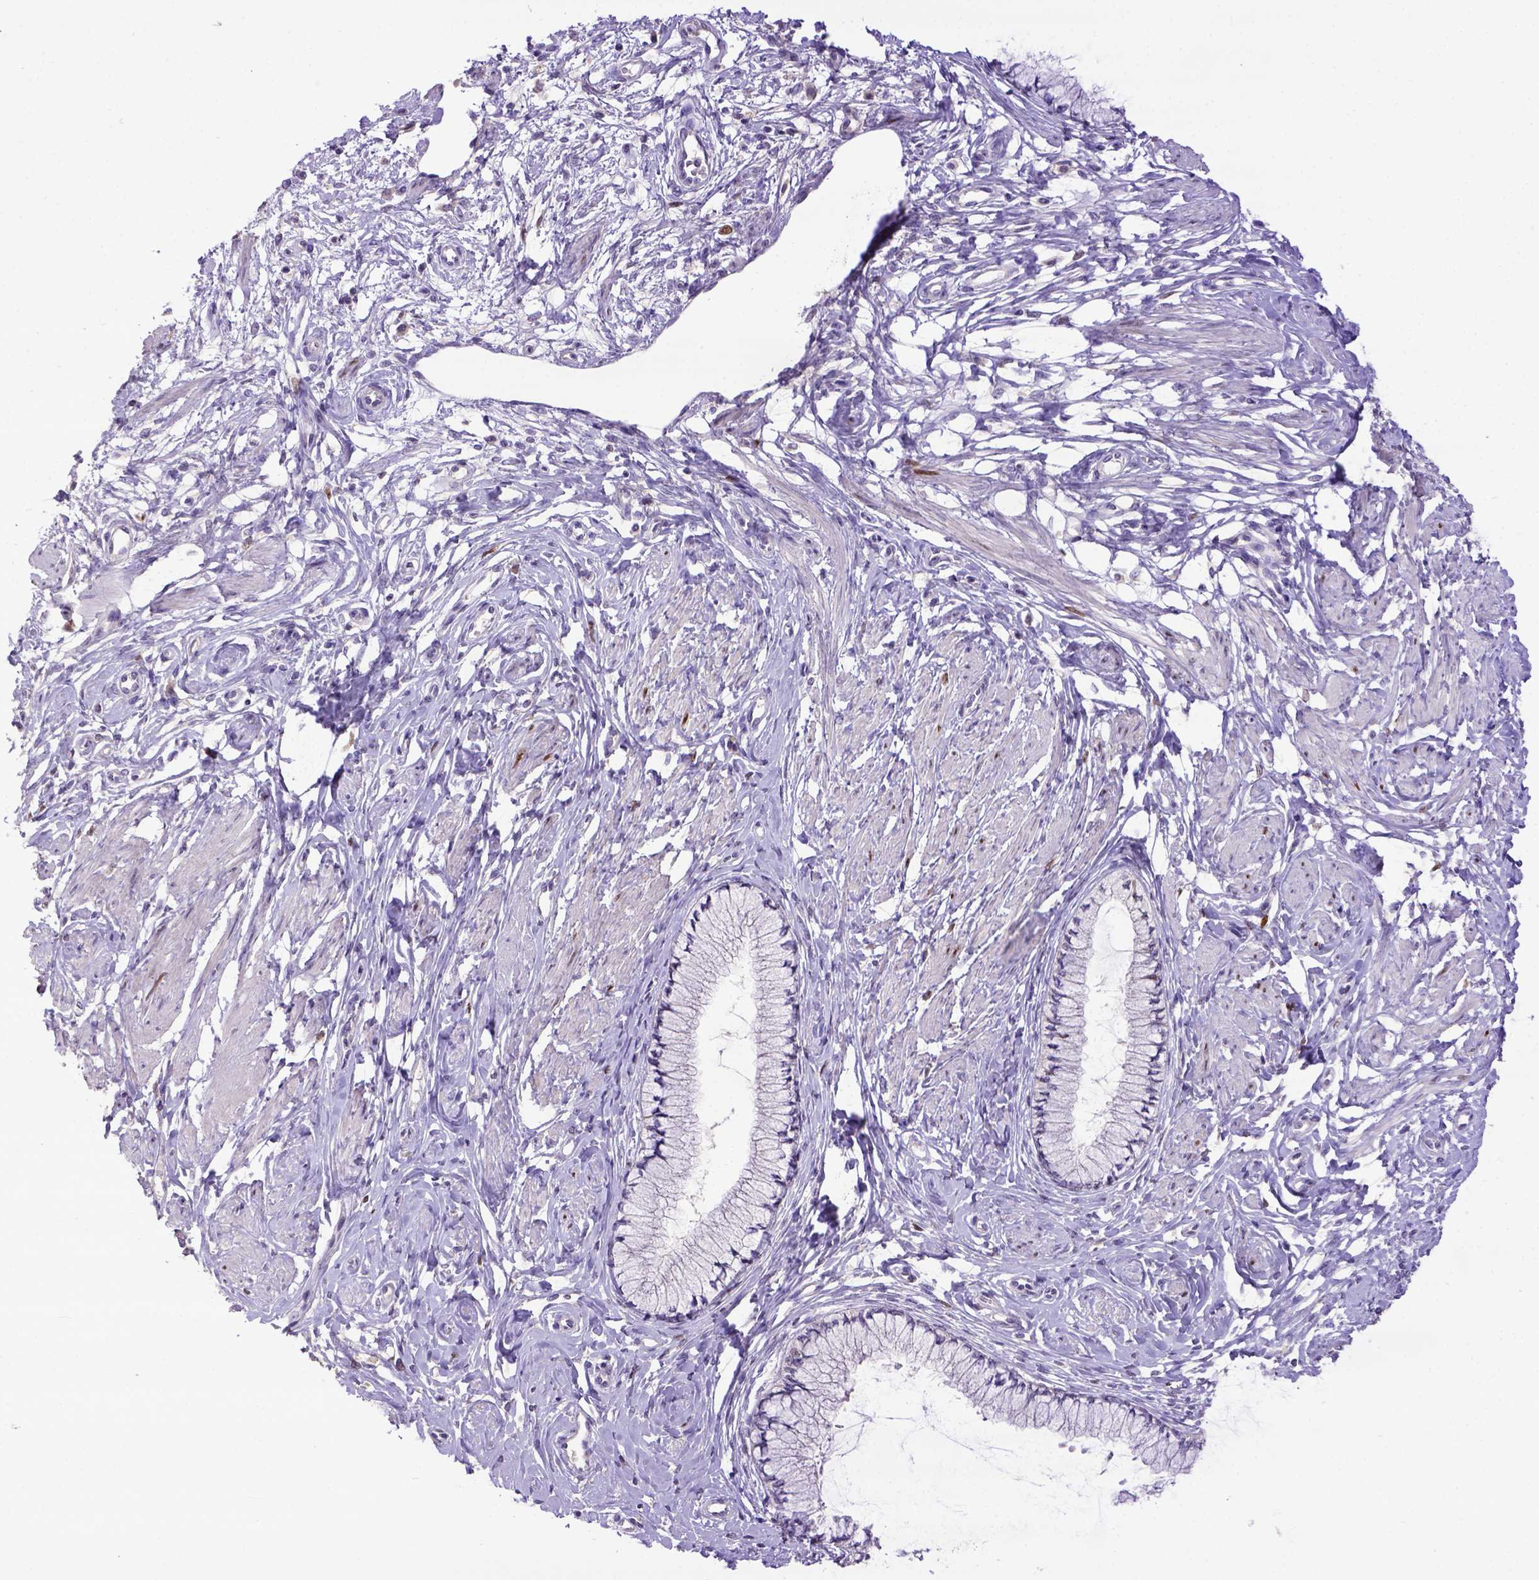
{"staining": {"intensity": "negative", "quantity": "none", "location": "none"}, "tissue": "cervix", "cell_type": "Glandular cells", "image_type": "normal", "snomed": [{"axis": "morphology", "description": "Normal tissue, NOS"}, {"axis": "topography", "description": "Cervix"}], "caption": "IHC micrograph of benign cervix: human cervix stained with DAB (3,3'-diaminobenzidine) exhibits no significant protein positivity in glandular cells. (DAB IHC, high magnification).", "gene": "CDKN1A", "patient": {"sex": "female", "age": 37}}